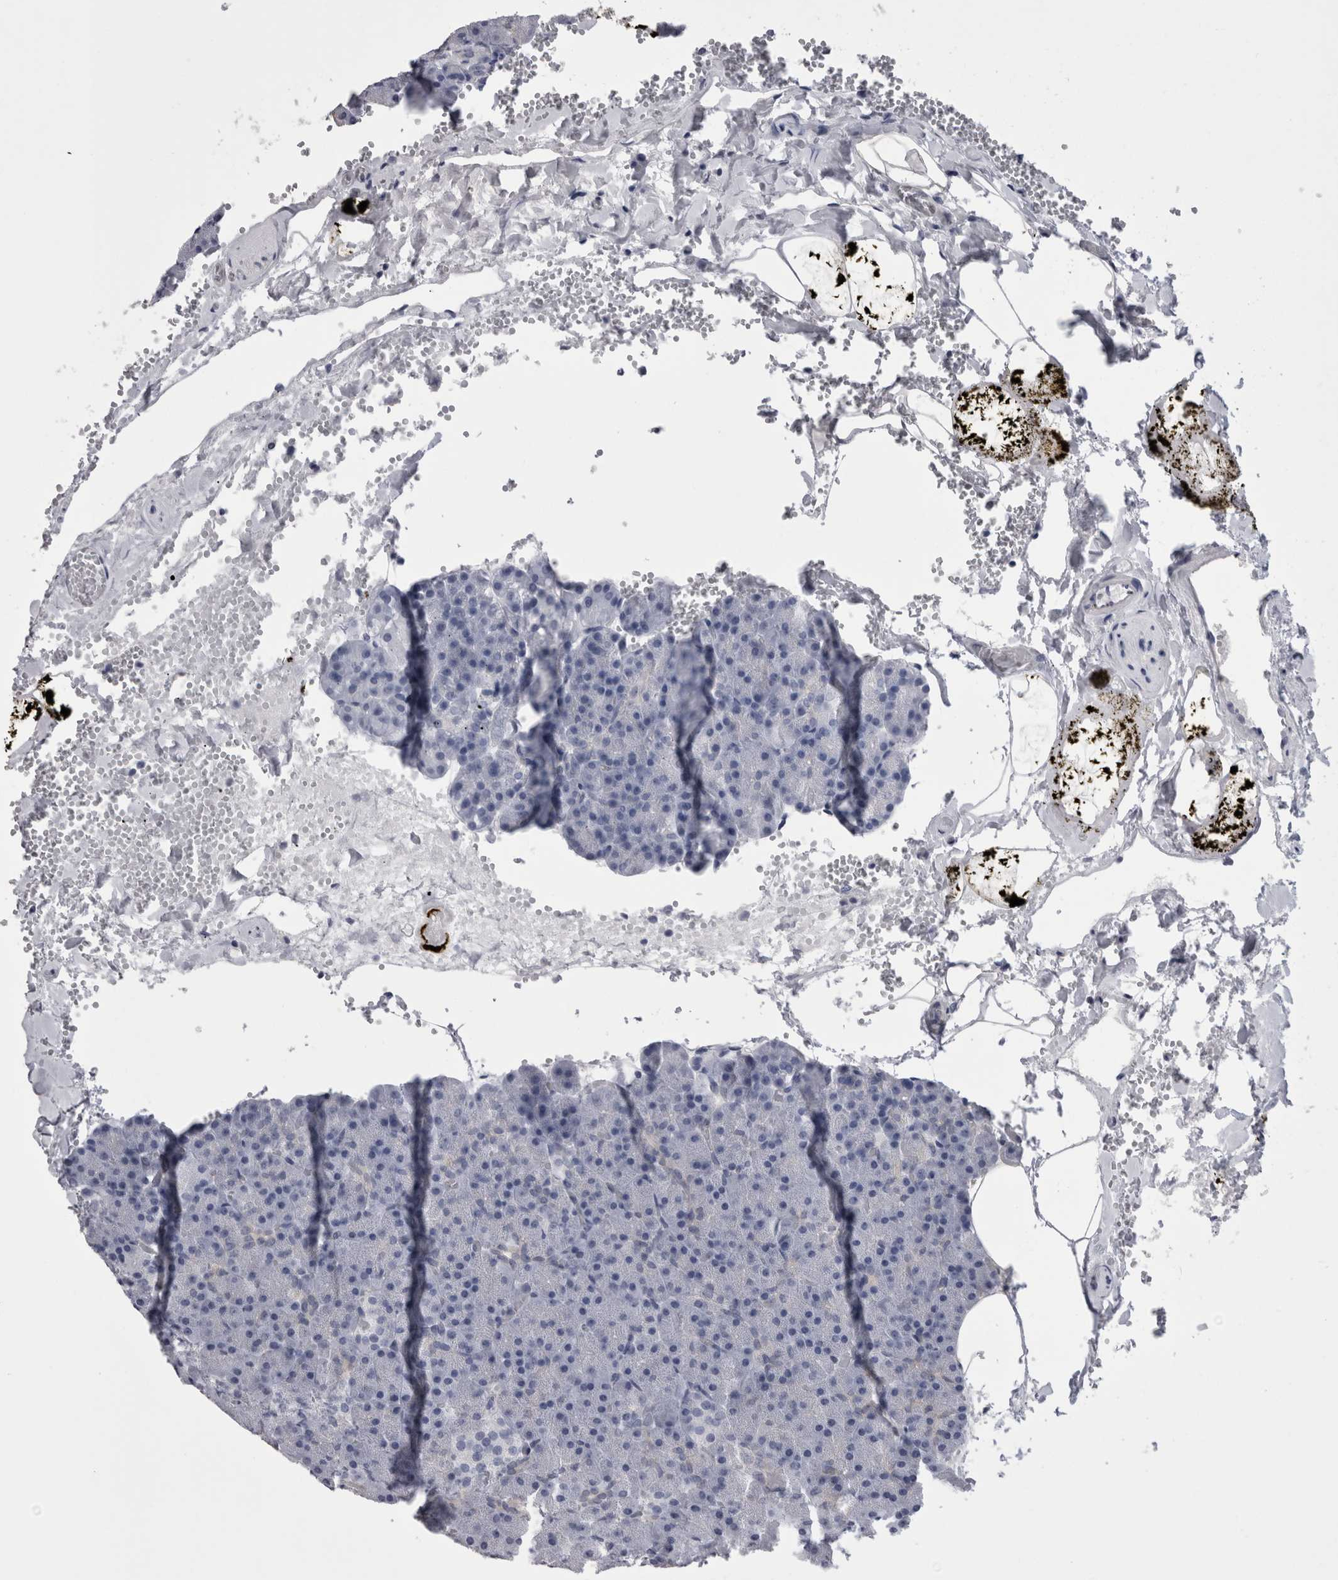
{"staining": {"intensity": "weak", "quantity": "<25%", "location": "cytoplasmic/membranous"}, "tissue": "pancreas", "cell_type": "Exocrine glandular cells", "image_type": "normal", "snomed": [{"axis": "morphology", "description": "Normal tissue, NOS"}, {"axis": "morphology", "description": "Carcinoid, malignant, NOS"}, {"axis": "topography", "description": "Pancreas"}], "caption": "Immunohistochemistry of unremarkable human pancreas displays no staining in exocrine glandular cells. (IHC, brightfield microscopy, high magnification).", "gene": "AFMID", "patient": {"sex": "female", "age": 35}}